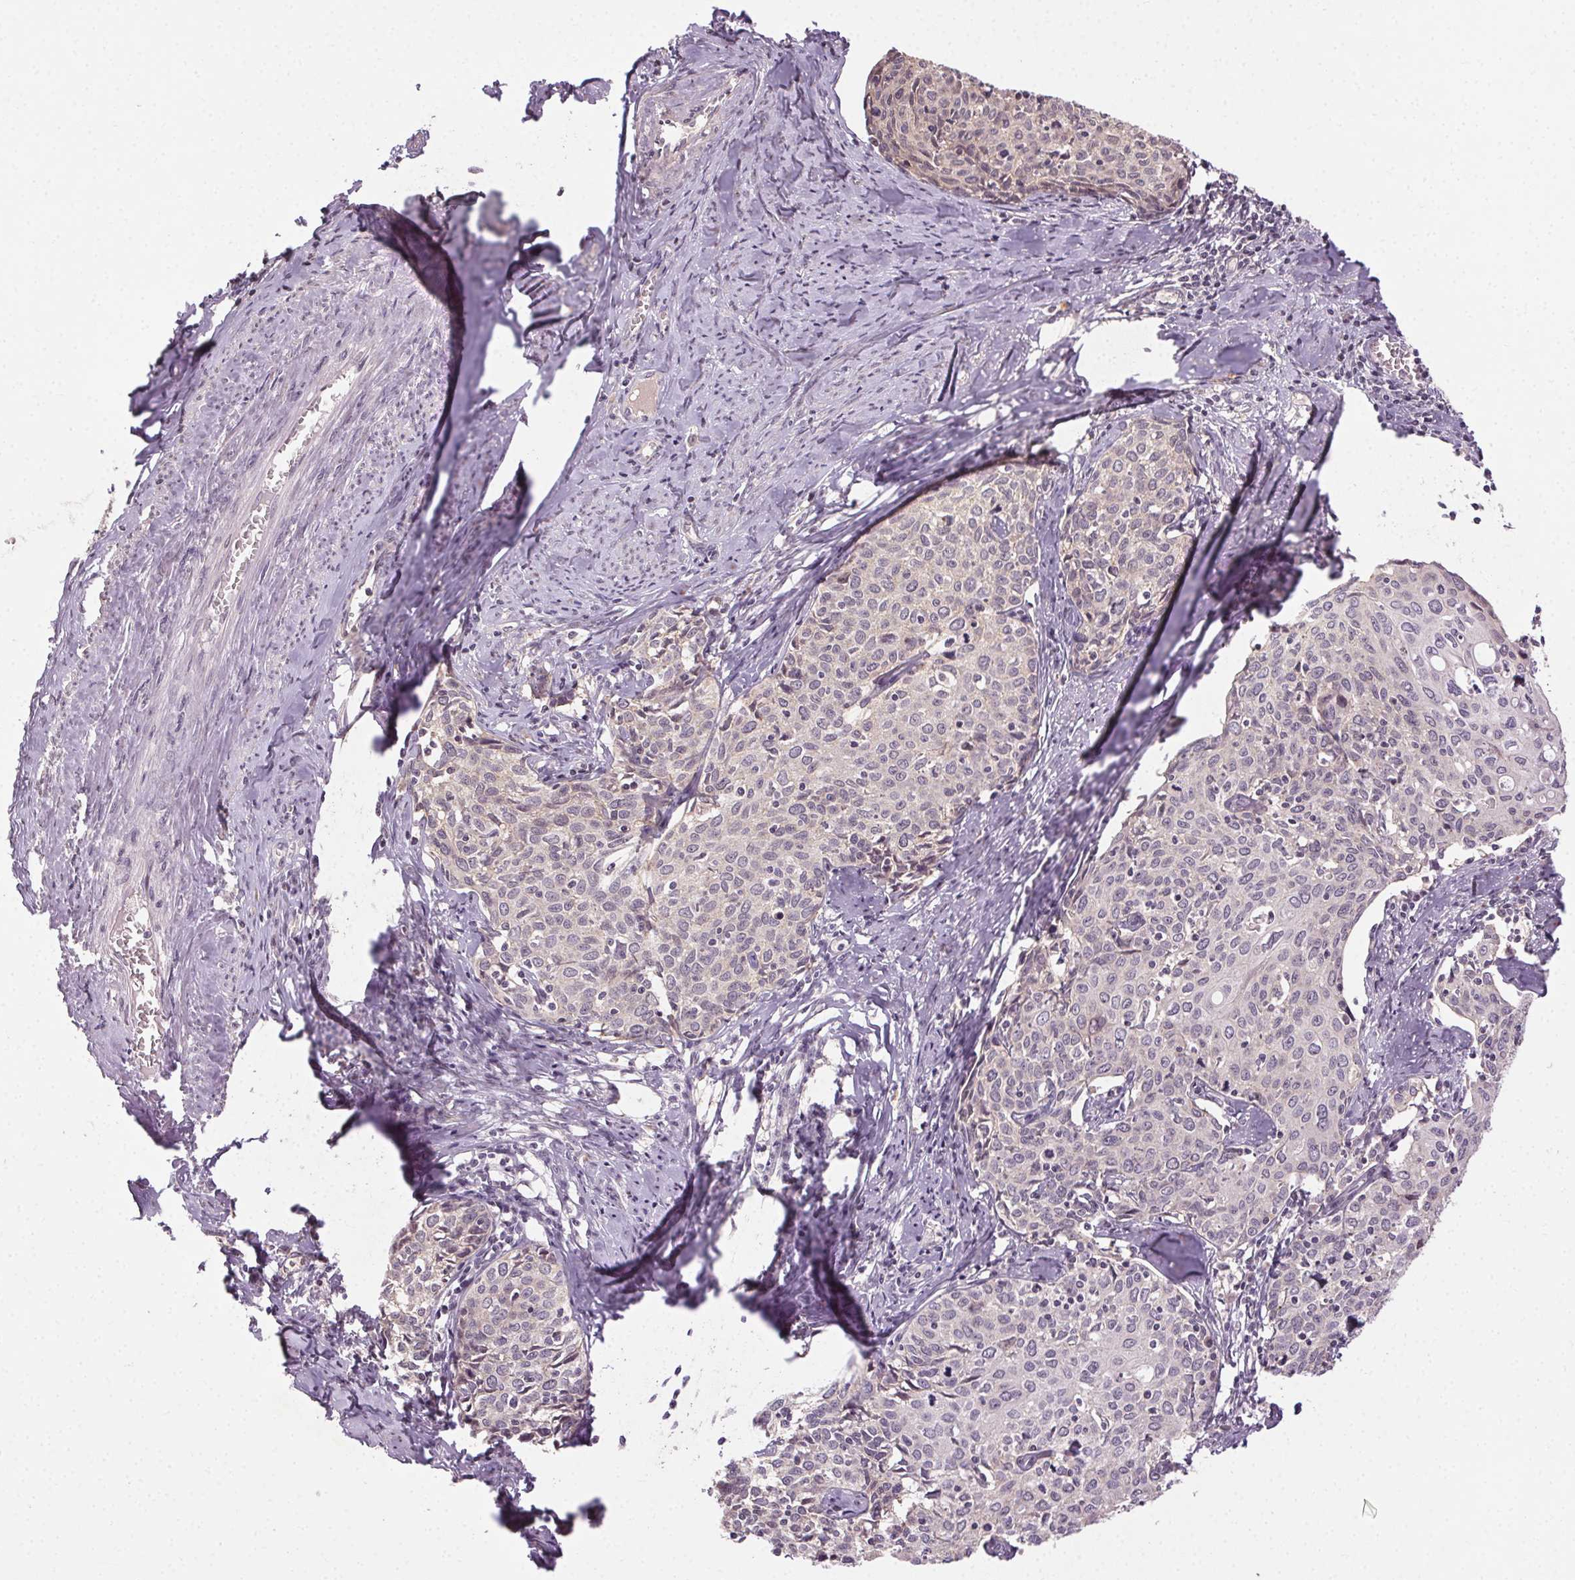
{"staining": {"intensity": "negative", "quantity": "none", "location": "none"}, "tissue": "cervical cancer", "cell_type": "Tumor cells", "image_type": "cancer", "snomed": [{"axis": "morphology", "description": "Squamous cell carcinoma, NOS"}, {"axis": "topography", "description": "Cervix"}], "caption": "Tumor cells are negative for brown protein staining in cervical cancer.", "gene": "ATP1B3", "patient": {"sex": "female", "age": 62}}